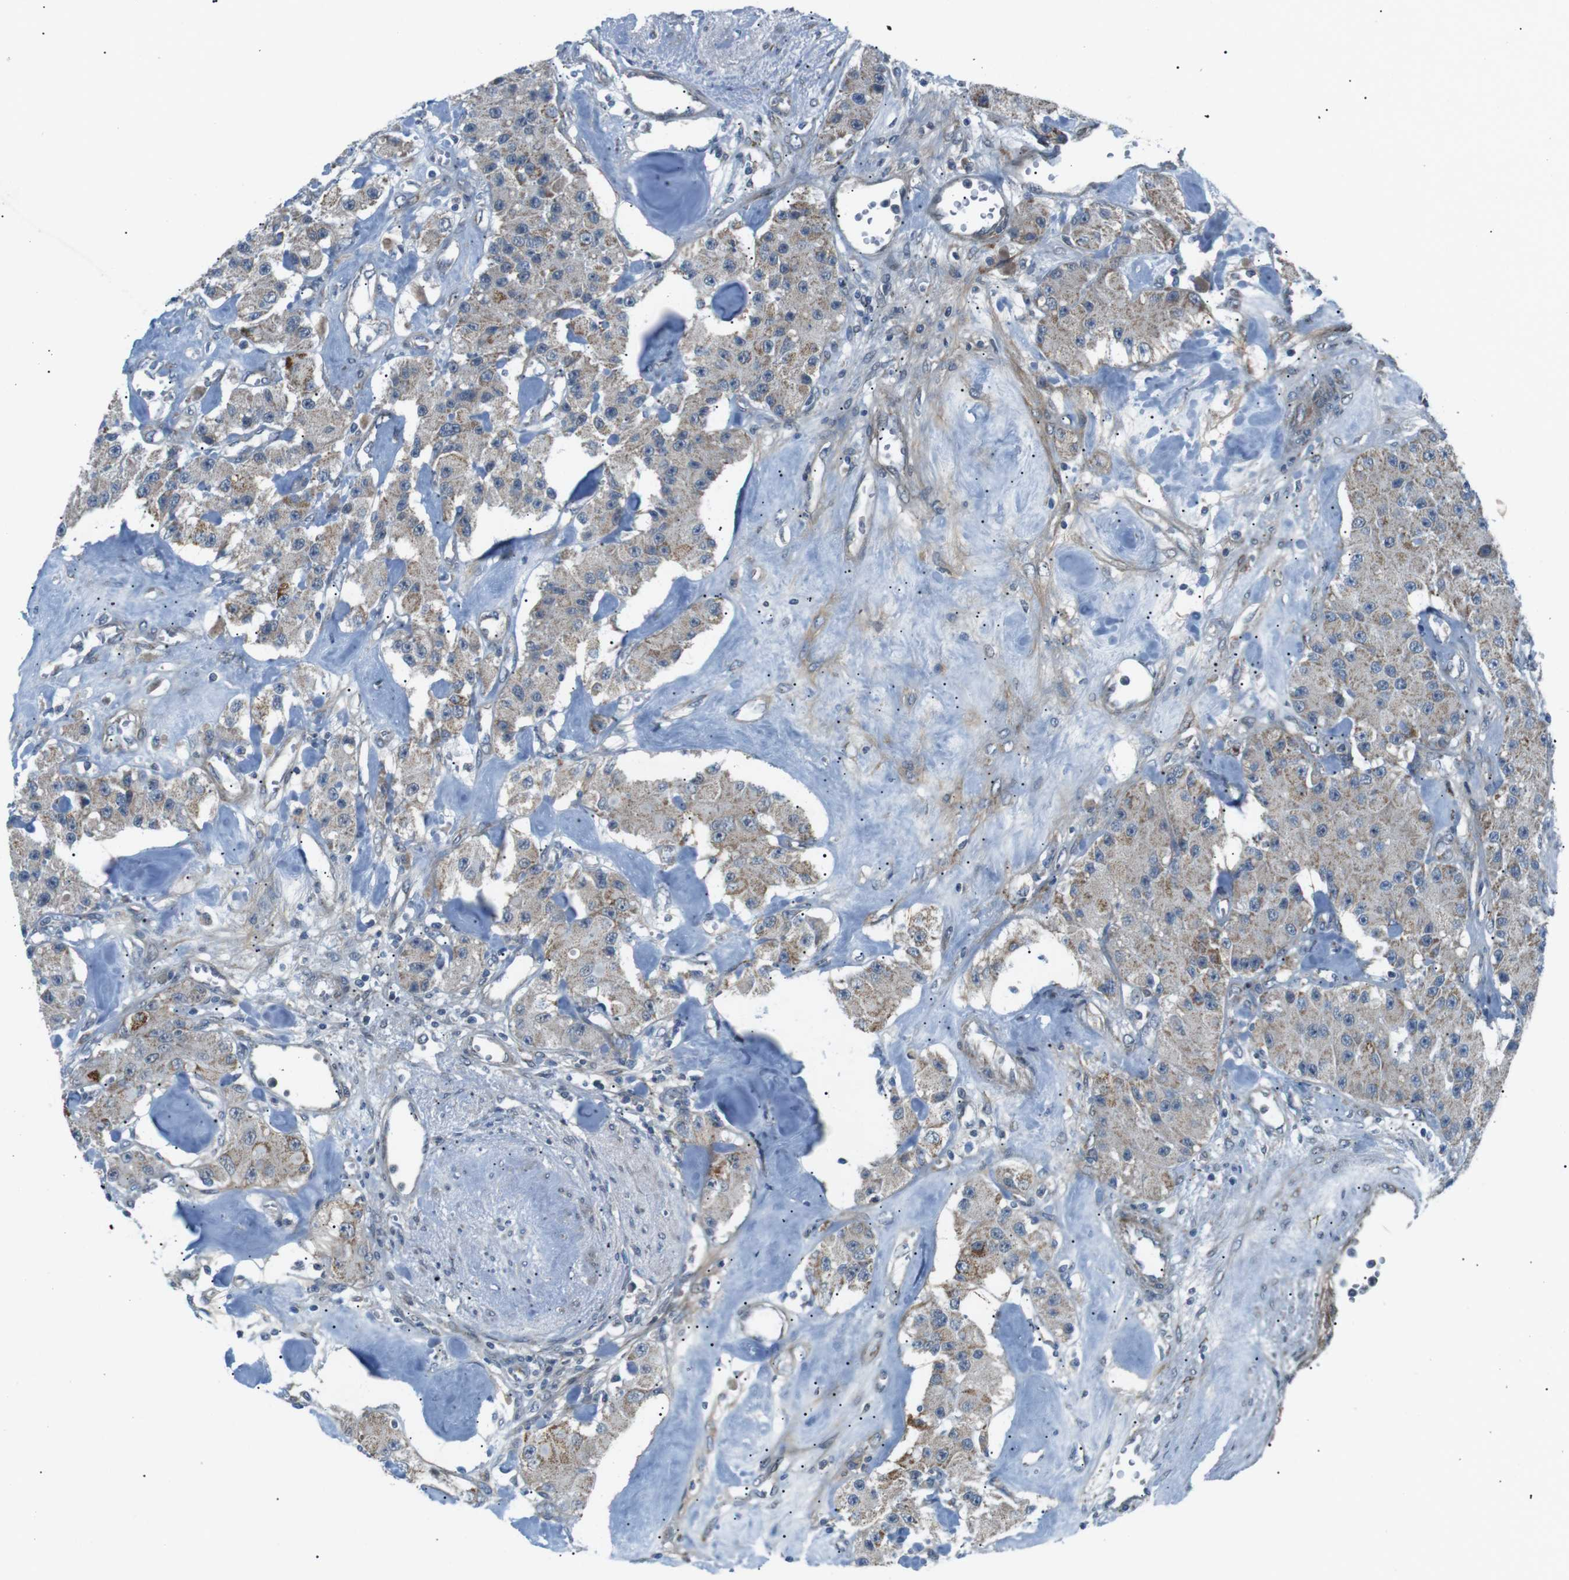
{"staining": {"intensity": "weak", "quantity": ">75%", "location": "cytoplasmic/membranous"}, "tissue": "carcinoid", "cell_type": "Tumor cells", "image_type": "cancer", "snomed": [{"axis": "morphology", "description": "Carcinoid, malignant, NOS"}, {"axis": "topography", "description": "Pancreas"}], "caption": "Immunohistochemical staining of human malignant carcinoid demonstrates low levels of weak cytoplasmic/membranous staining in approximately >75% of tumor cells. The protein of interest is stained brown, and the nuclei are stained in blue (DAB (3,3'-diaminobenzidine) IHC with brightfield microscopy, high magnification).", "gene": "ARID5B", "patient": {"sex": "male", "age": 41}}